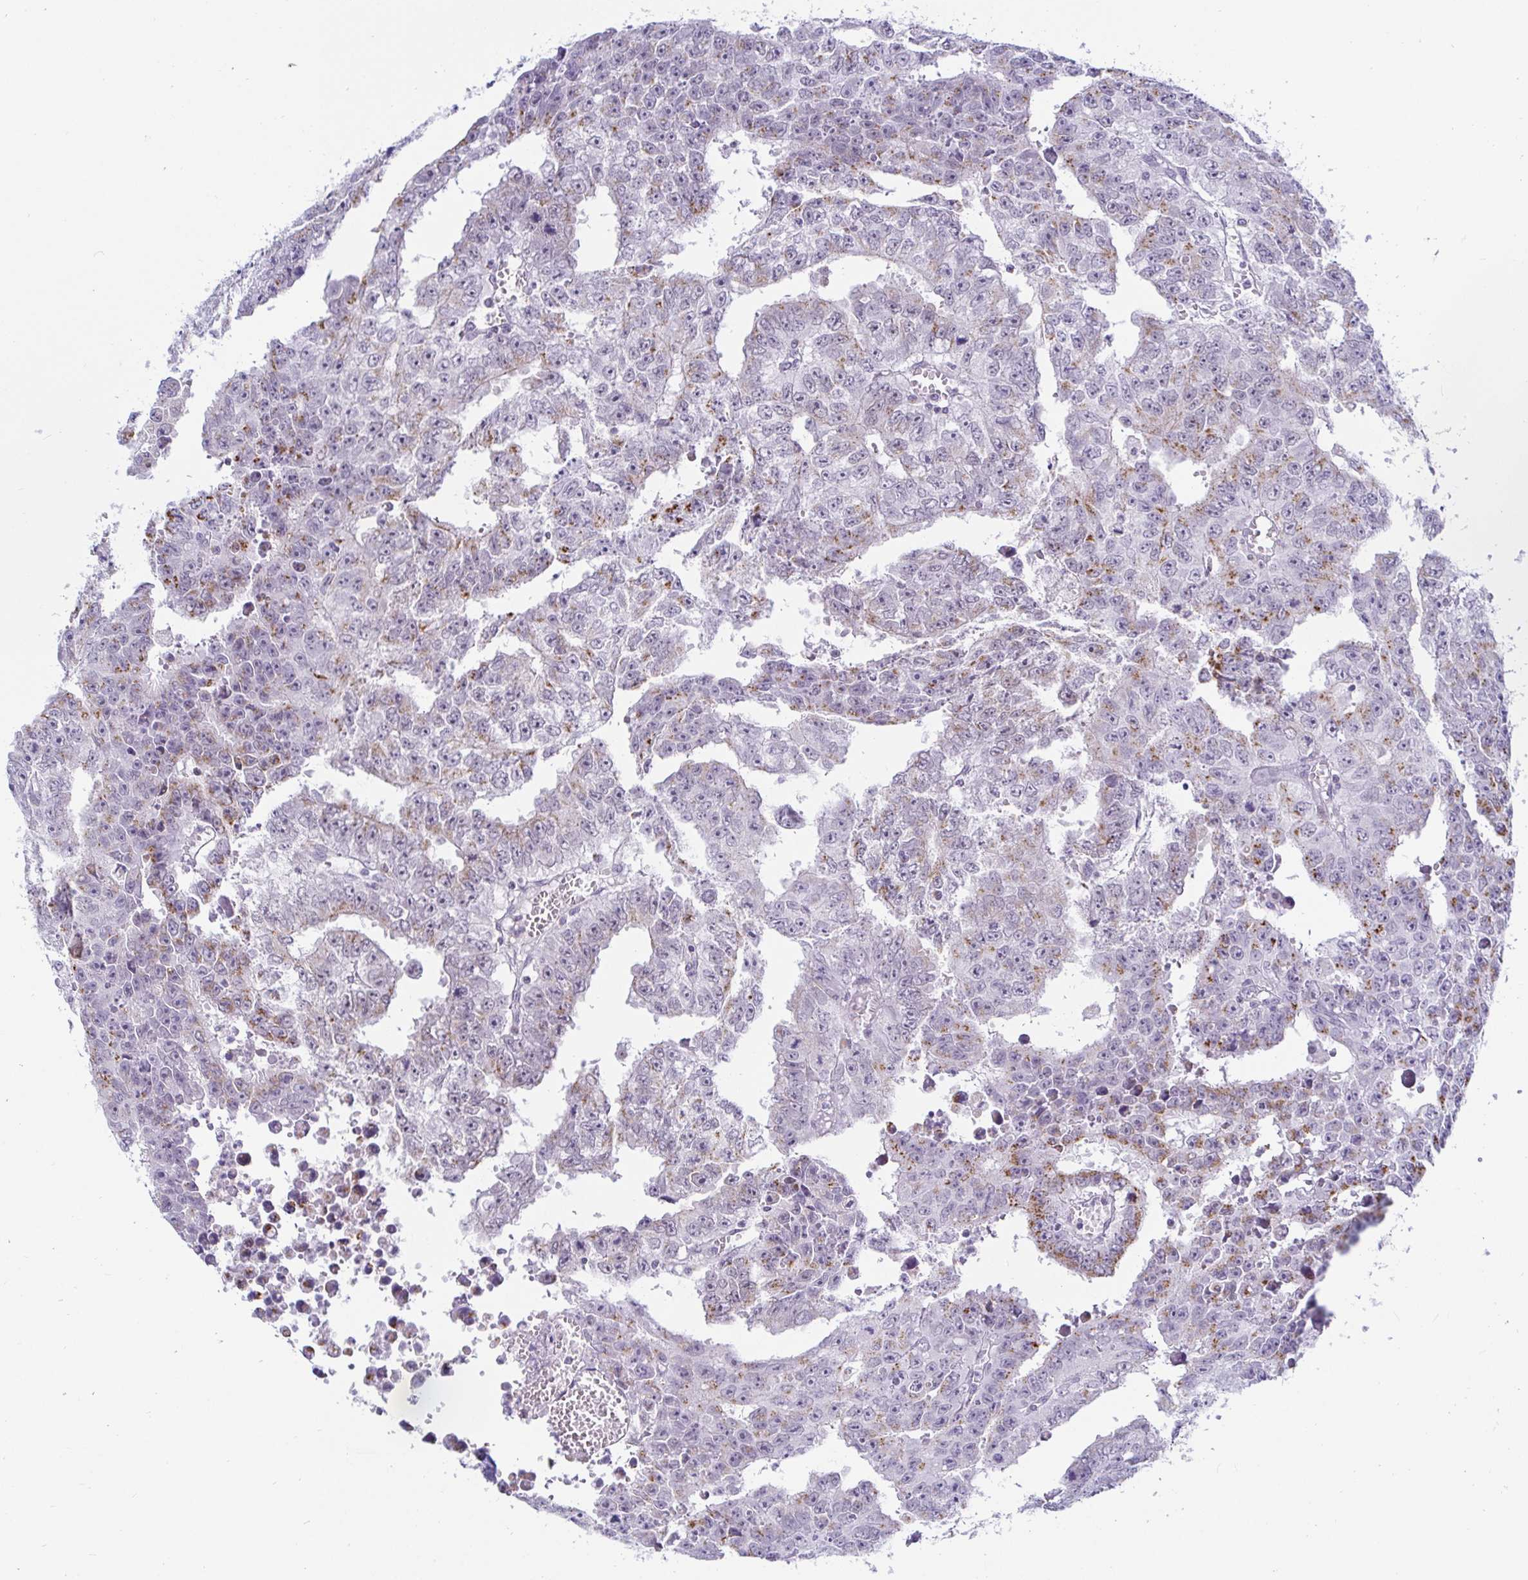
{"staining": {"intensity": "moderate", "quantity": "<25%", "location": "cytoplasmic/membranous"}, "tissue": "testis cancer", "cell_type": "Tumor cells", "image_type": "cancer", "snomed": [{"axis": "morphology", "description": "Carcinoma, Embryonal, NOS"}, {"axis": "morphology", "description": "Teratoma, malignant, NOS"}, {"axis": "topography", "description": "Testis"}], "caption": "Immunohistochemical staining of human testis teratoma (malignant) displays low levels of moderate cytoplasmic/membranous positivity in about <25% of tumor cells. The staining is performed using DAB (3,3'-diaminobenzidine) brown chromogen to label protein expression. The nuclei are counter-stained blue using hematoxylin.", "gene": "OR51D1", "patient": {"sex": "male", "age": 24}}